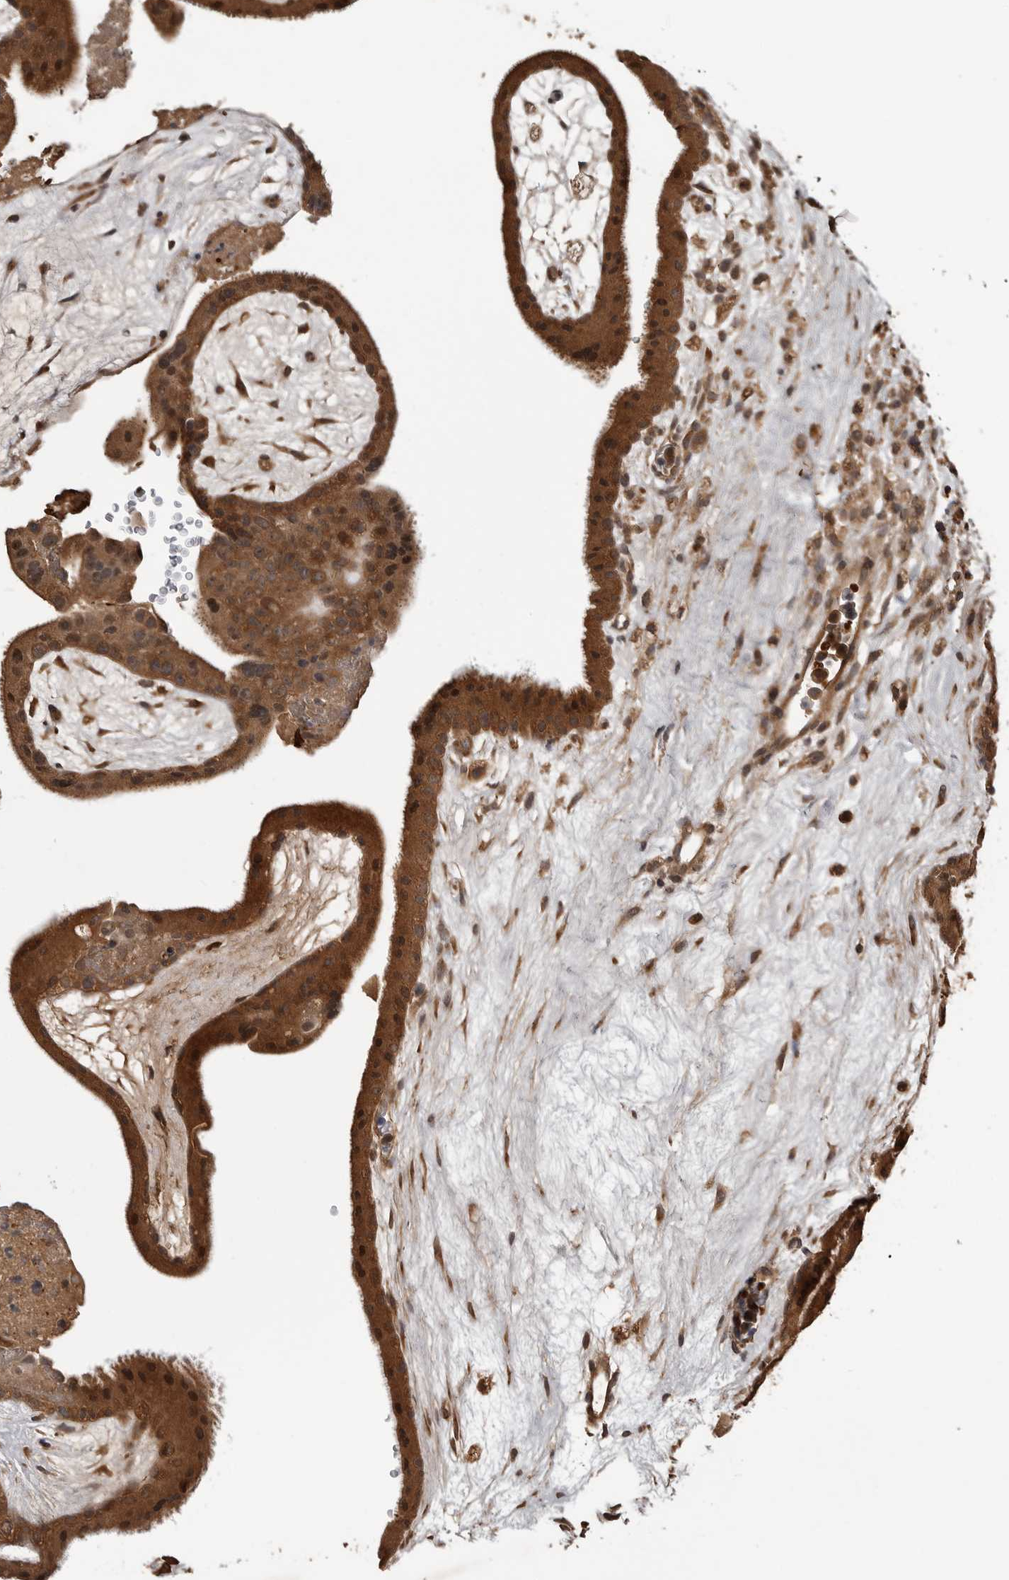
{"staining": {"intensity": "strong", "quantity": ">75%", "location": "cytoplasmic/membranous,nuclear"}, "tissue": "placenta", "cell_type": "Trophoblastic cells", "image_type": "normal", "snomed": [{"axis": "morphology", "description": "Normal tissue, NOS"}, {"axis": "topography", "description": "Placenta"}], "caption": "Brown immunohistochemical staining in benign human placenta shows strong cytoplasmic/membranous,nuclear positivity in about >75% of trophoblastic cells. The staining is performed using DAB (3,3'-diaminobenzidine) brown chromogen to label protein expression. The nuclei are counter-stained blue using hematoxylin.", "gene": "AKAP7", "patient": {"sex": "female", "age": 19}}